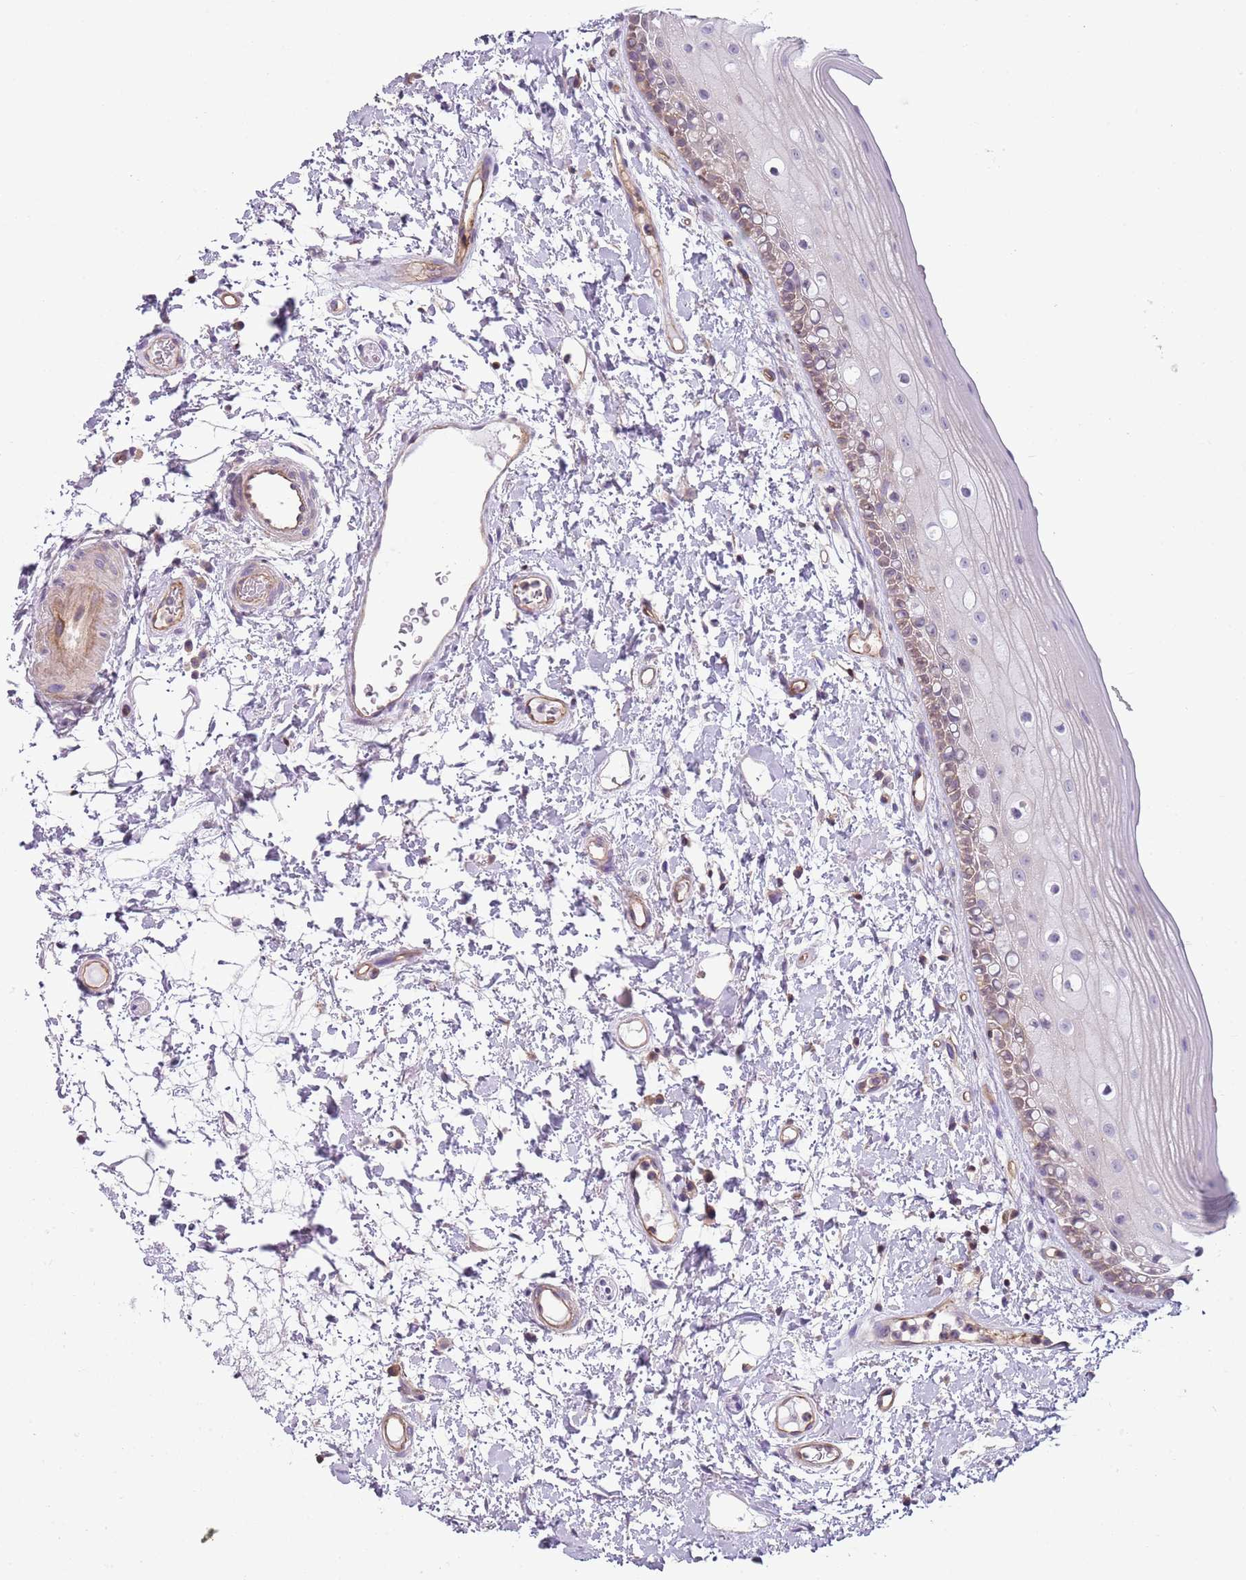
{"staining": {"intensity": "moderate", "quantity": "<25%", "location": "cytoplasmic/membranous"}, "tissue": "oral mucosa", "cell_type": "Squamous epithelial cells", "image_type": "normal", "snomed": [{"axis": "morphology", "description": "Normal tissue, NOS"}, {"axis": "topography", "description": "Oral tissue"}], "caption": "High-power microscopy captured an immunohistochemistry micrograph of unremarkable oral mucosa, revealing moderate cytoplasmic/membranous staining in about <25% of squamous epithelial cells.", "gene": "GNAI1", "patient": {"sex": "female", "age": 76}}